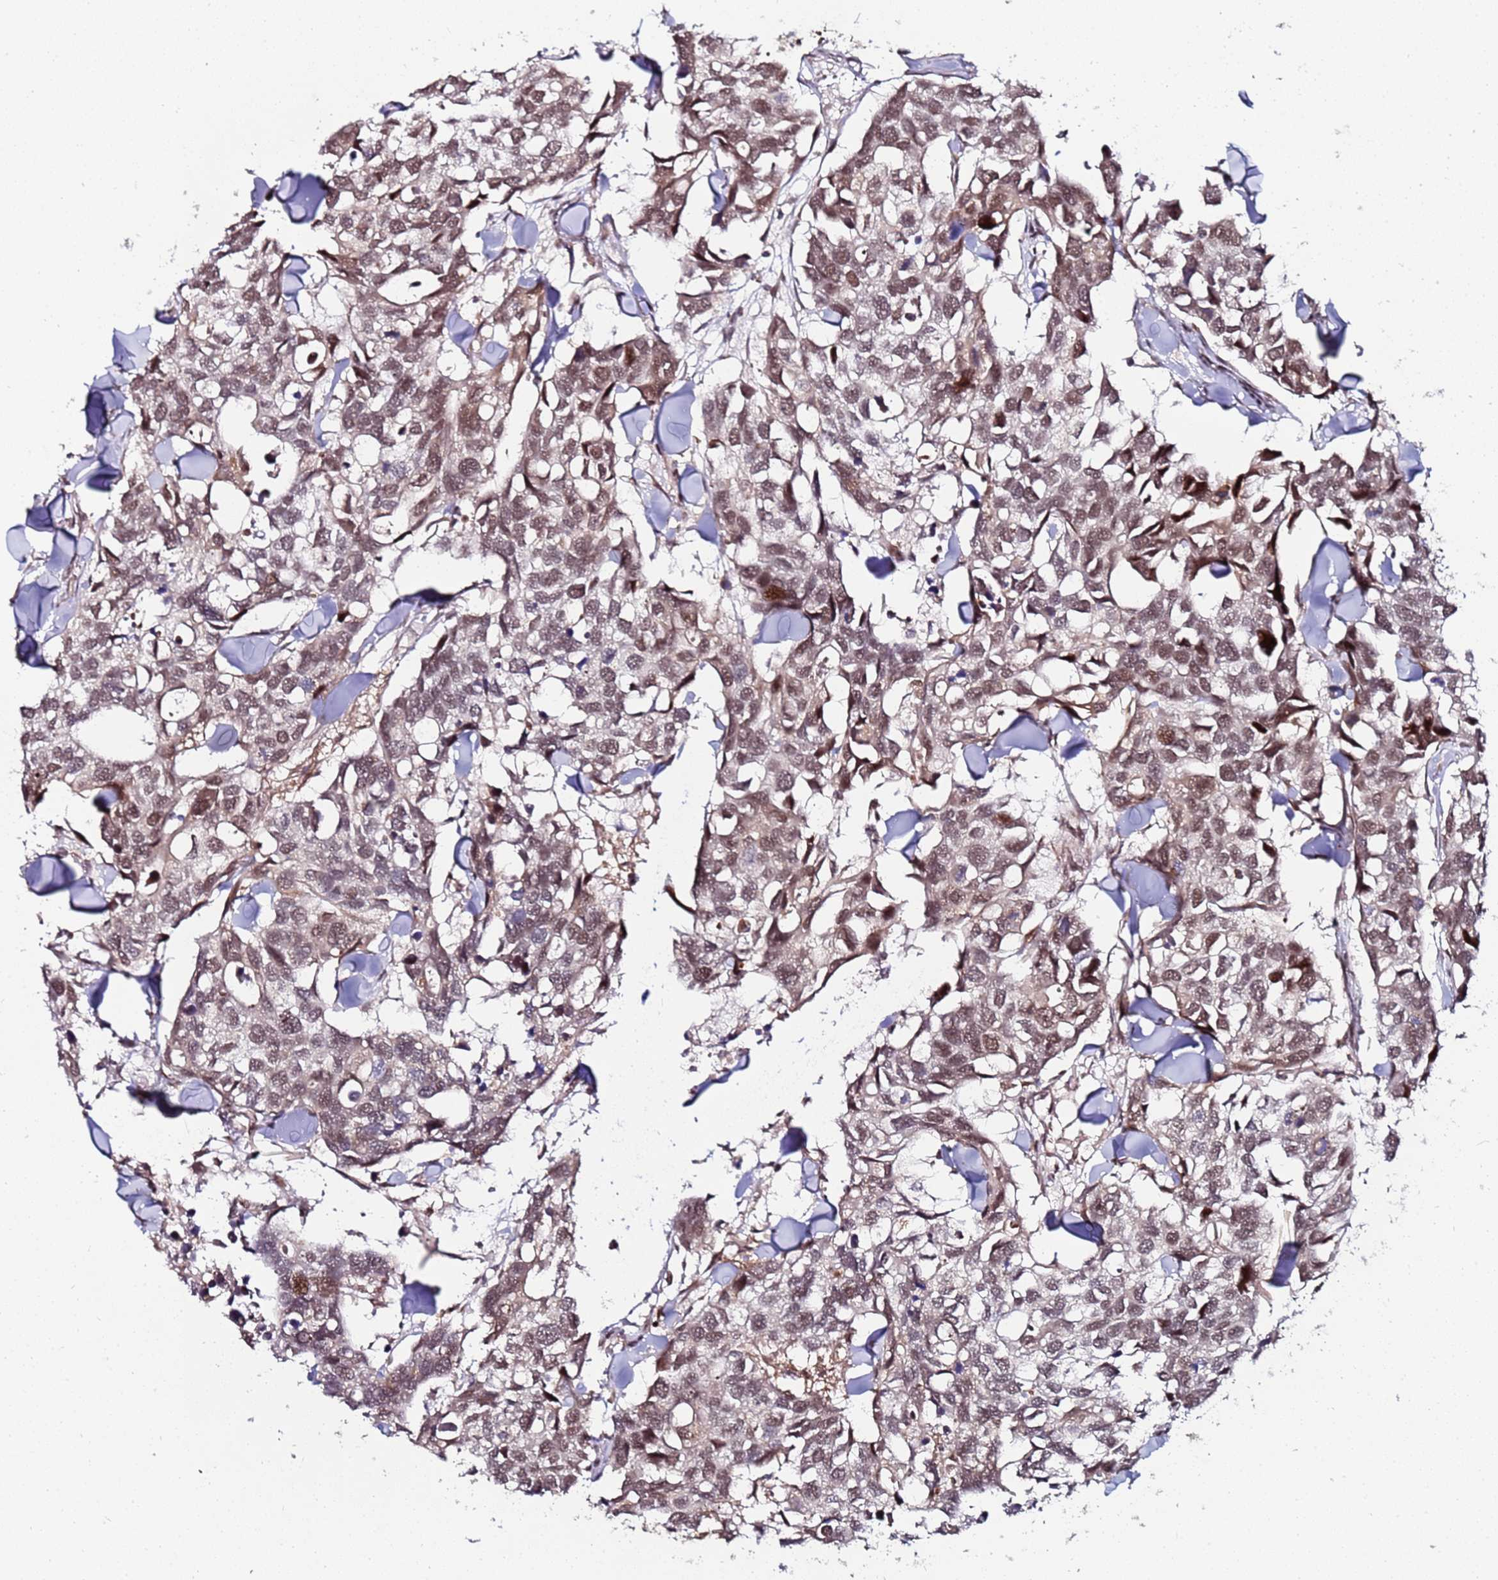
{"staining": {"intensity": "moderate", "quantity": ">75%", "location": "nuclear"}, "tissue": "breast cancer", "cell_type": "Tumor cells", "image_type": "cancer", "snomed": [{"axis": "morphology", "description": "Duct carcinoma"}, {"axis": "topography", "description": "Breast"}], "caption": "A high-resolution photomicrograph shows immunohistochemistry staining of breast cancer, which demonstrates moderate nuclear staining in about >75% of tumor cells. (Brightfield microscopy of DAB IHC at high magnification).", "gene": "PPM1H", "patient": {"sex": "female", "age": 83}}